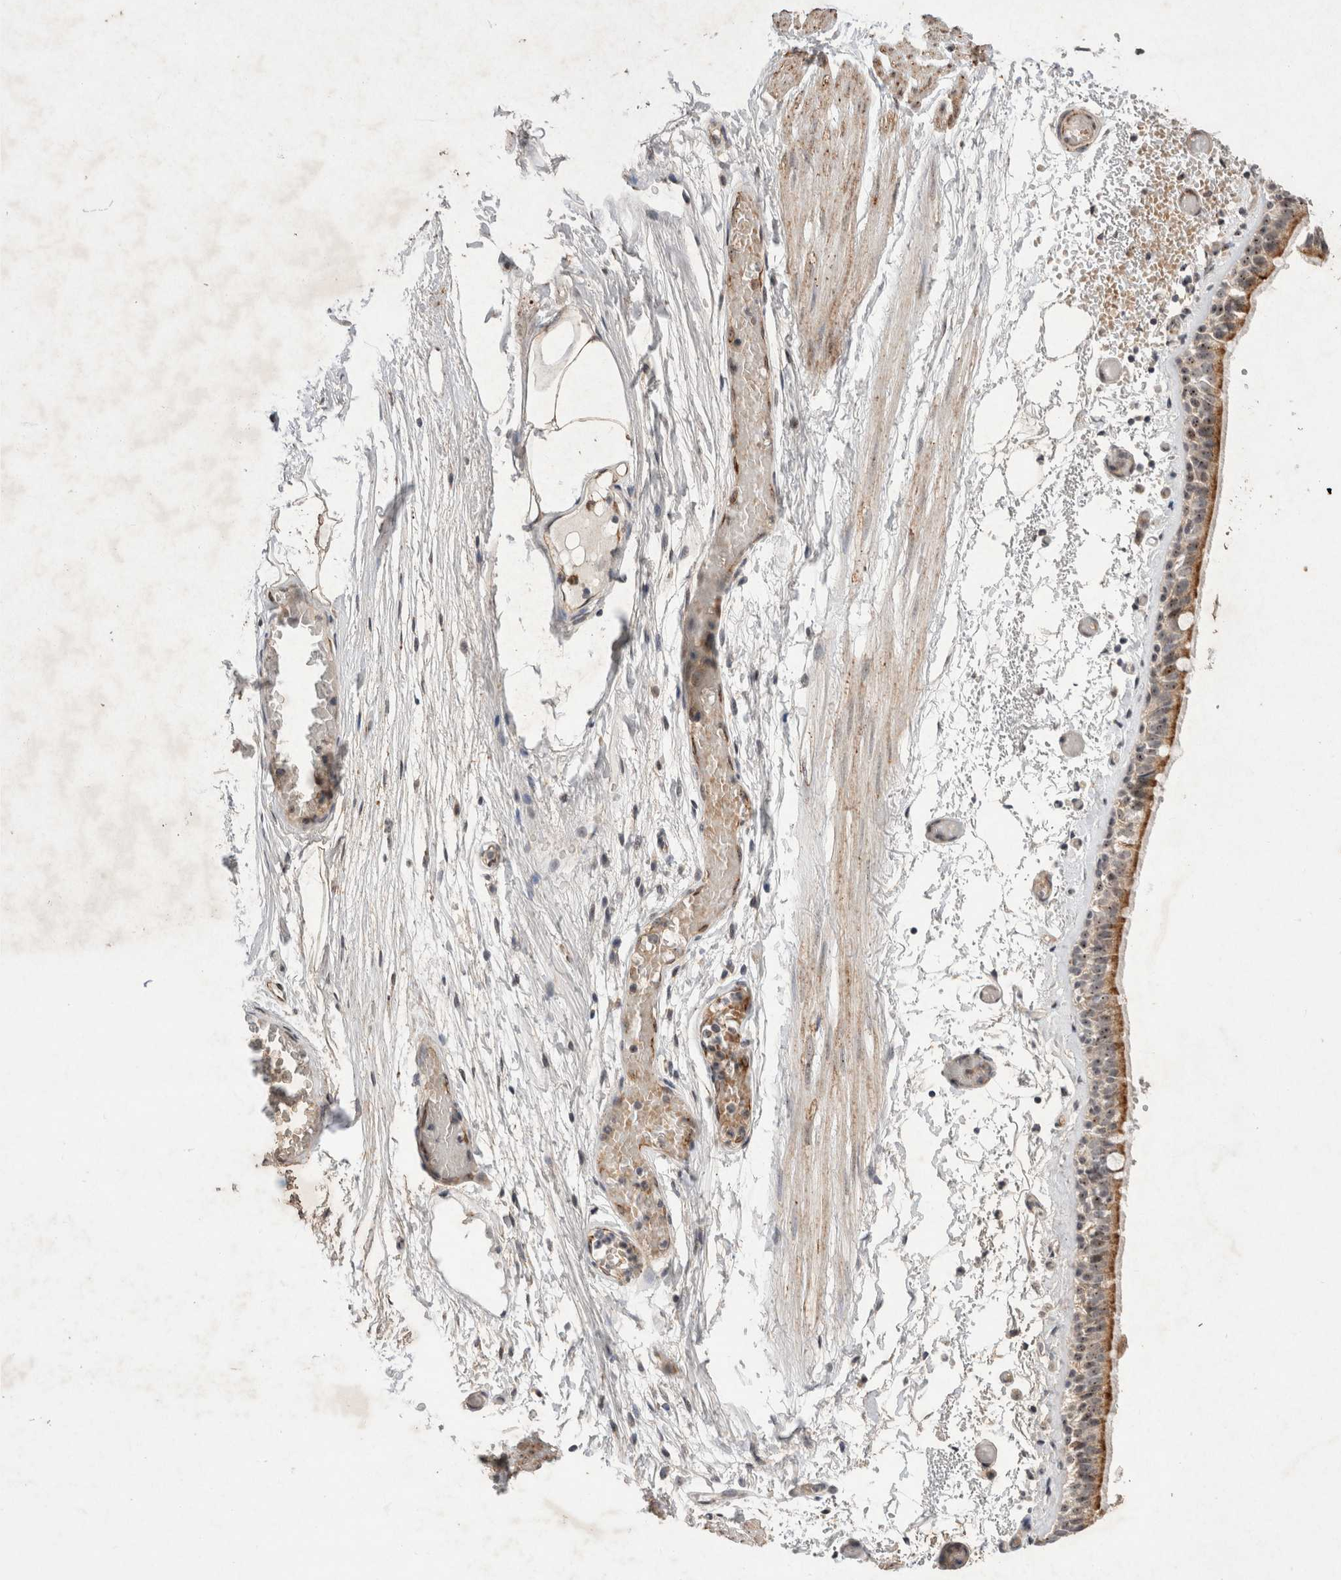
{"staining": {"intensity": "moderate", "quantity": "25%-75%", "location": "cytoplasmic/membranous,nuclear"}, "tissue": "bronchus", "cell_type": "Respiratory epithelial cells", "image_type": "normal", "snomed": [{"axis": "morphology", "description": "Normal tissue, NOS"}, {"axis": "topography", "description": "Bronchus"}, {"axis": "topography", "description": "Lung"}], "caption": "A brown stain labels moderate cytoplasmic/membranous,nuclear expression of a protein in respiratory epithelial cells of normal bronchus.", "gene": "STK11", "patient": {"sex": "male", "age": 56}}